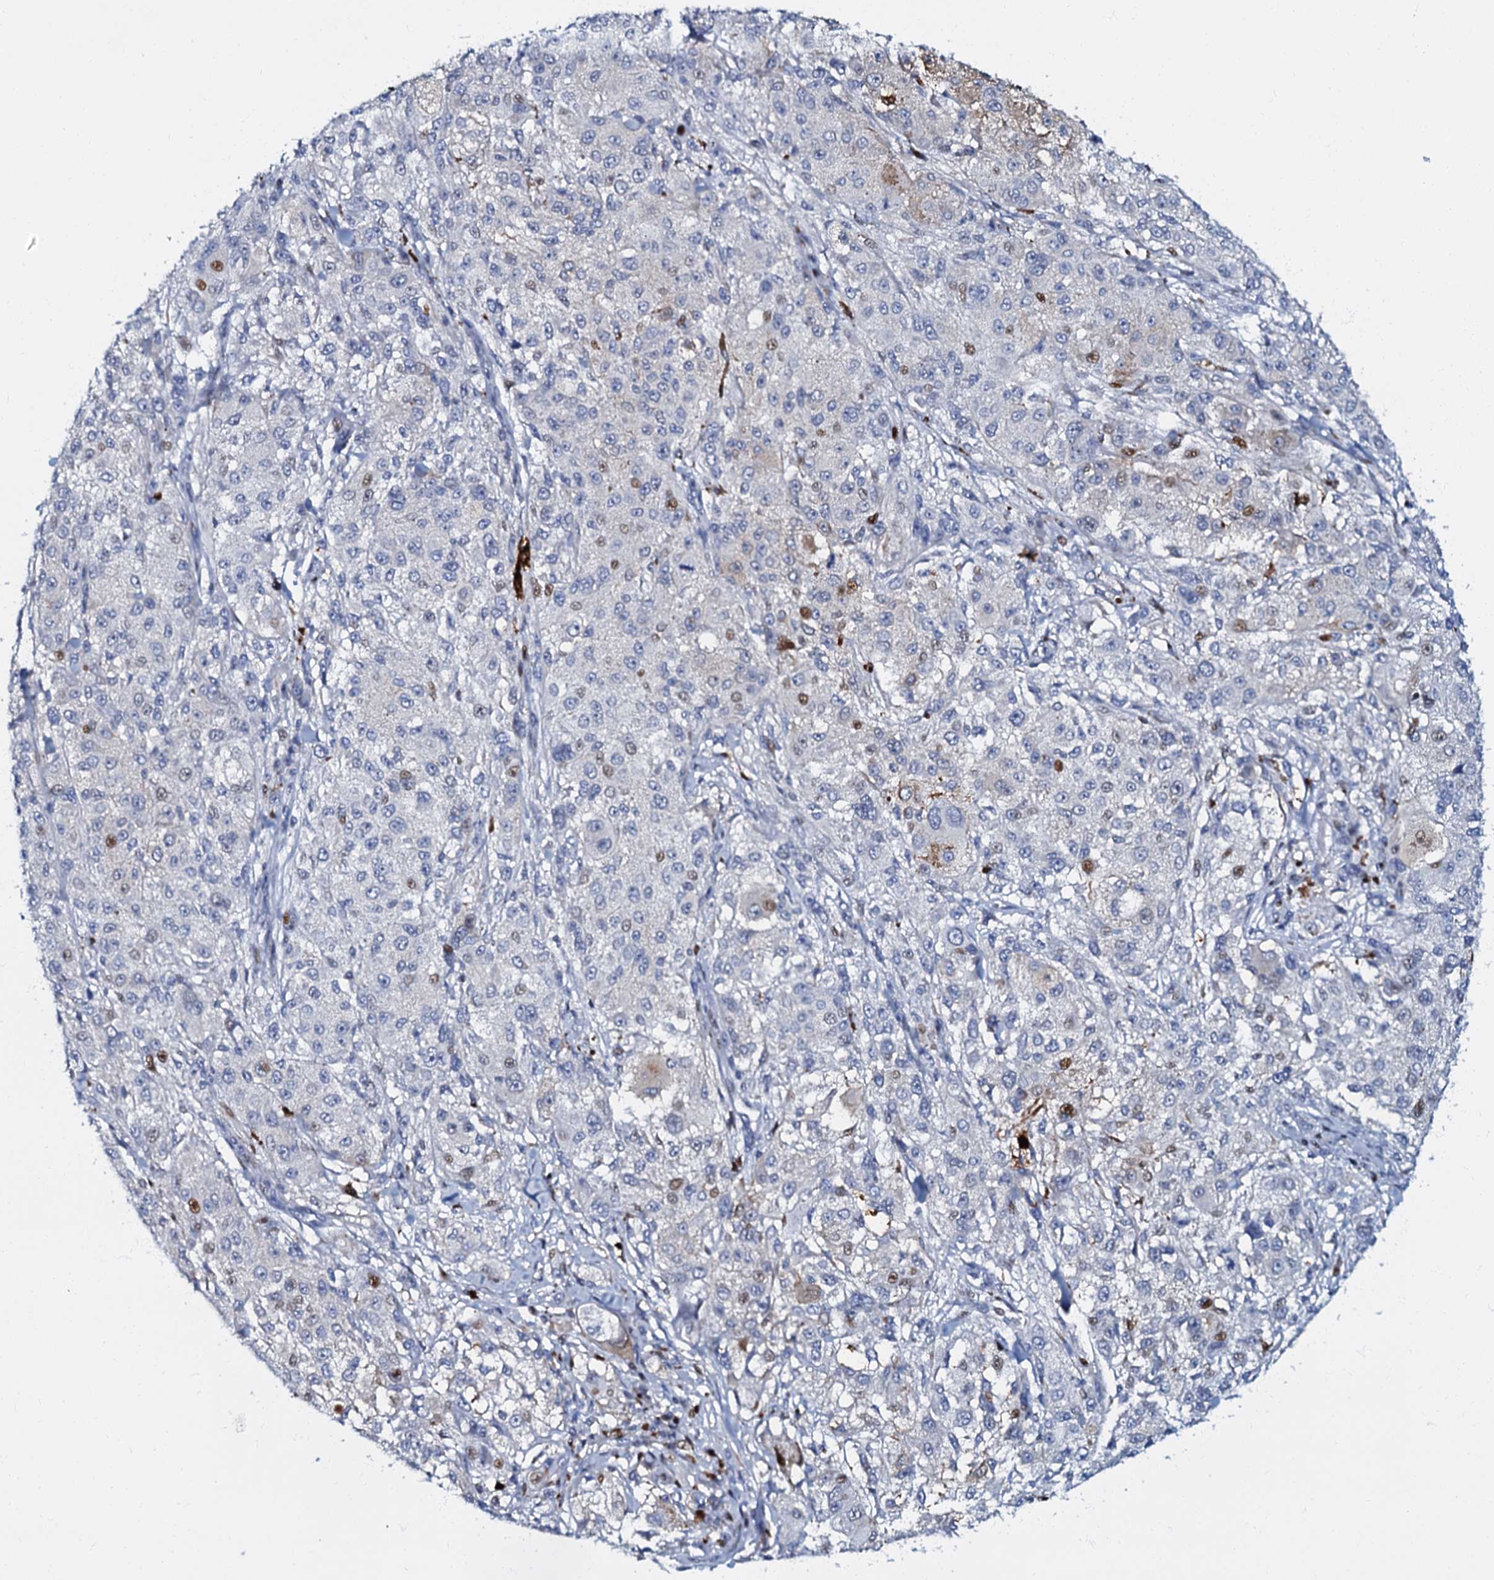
{"staining": {"intensity": "moderate", "quantity": "<25%", "location": "cytoplasmic/membranous"}, "tissue": "melanoma", "cell_type": "Tumor cells", "image_type": "cancer", "snomed": [{"axis": "morphology", "description": "Necrosis, NOS"}, {"axis": "morphology", "description": "Malignant melanoma, NOS"}, {"axis": "topography", "description": "Skin"}], "caption": "IHC photomicrograph of melanoma stained for a protein (brown), which demonstrates low levels of moderate cytoplasmic/membranous positivity in about <25% of tumor cells.", "gene": "MFSD5", "patient": {"sex": "female", "age": 87}}